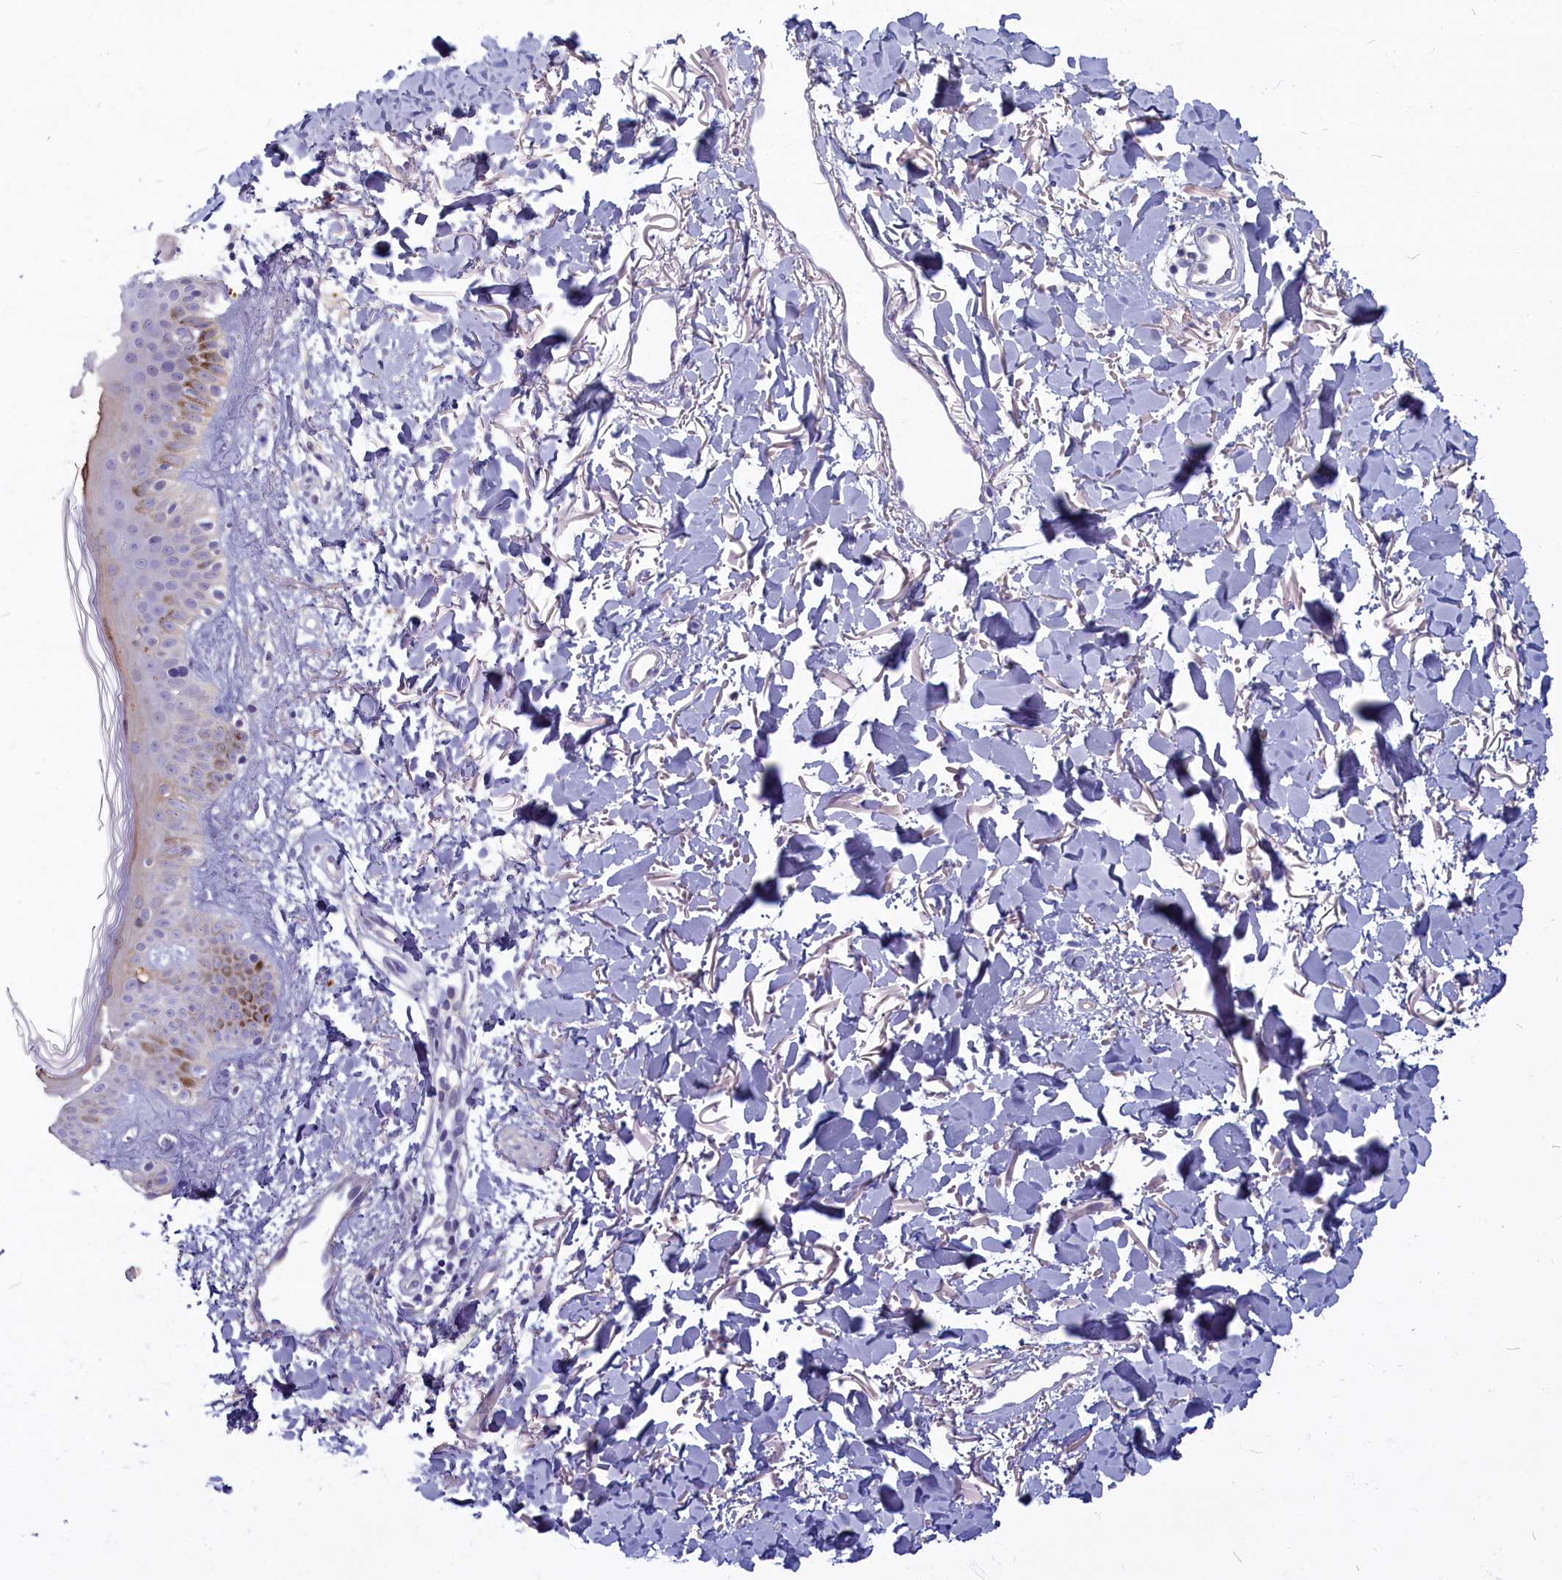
{"staining": {"intensity": "negative", "quantity": "none", "location": "none"}, "tissue": "skin", "cell_type": "Fibroblasts", "image_type": "normal", "snomed": [{"axis": "morphology", "description": "Normal tissue, NOS"}, {"axis": "topography", "description": "Skin"}], "caption": "This is an immunohistochemistry (IHC) histopathology image of unremarkable skin. There is no positivity in fibroblasts.", "gene": "SV2C", "patient": {"sex": "female", "age": 58}}